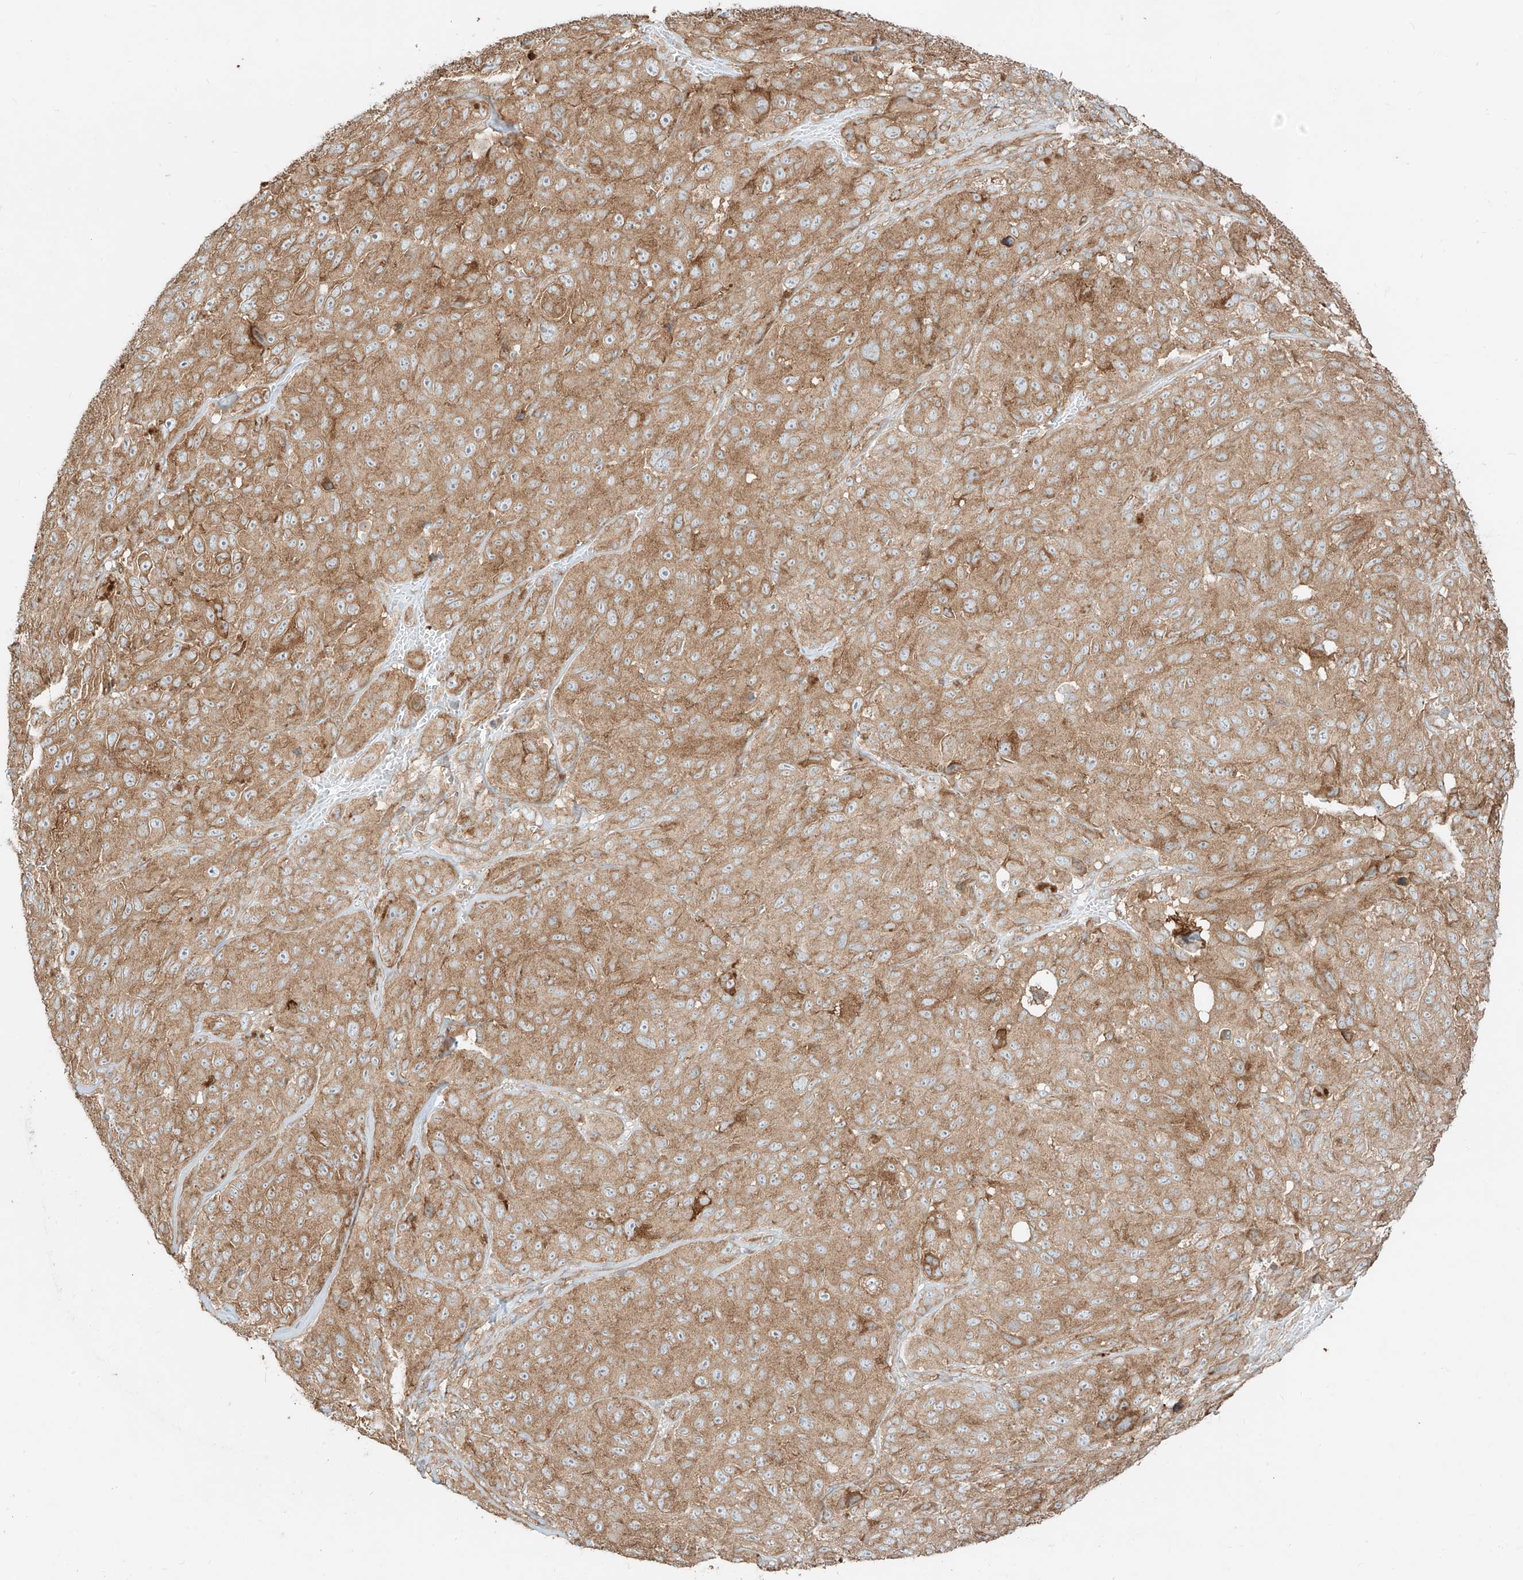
{"staining": {"intensity": "moderate", "quantity": ">75%", "location": "cytoplasmic/membranous"}, "tissue": "melanoma", "cell_type": "Tumor cells", "image_type": "cancer", "snomed": [{"axis": "morphology", "description": "Malignant melanoma, NOS"}, {"axis": "topography", "description": "Skin"}], "caption": "An image of human melanoma stained for a protein reveals moderate cytoplasmic/membranous brown staining in tumor cells.", "gene": "CCDC115", "patient": {"sex": "male", "age": 66}}